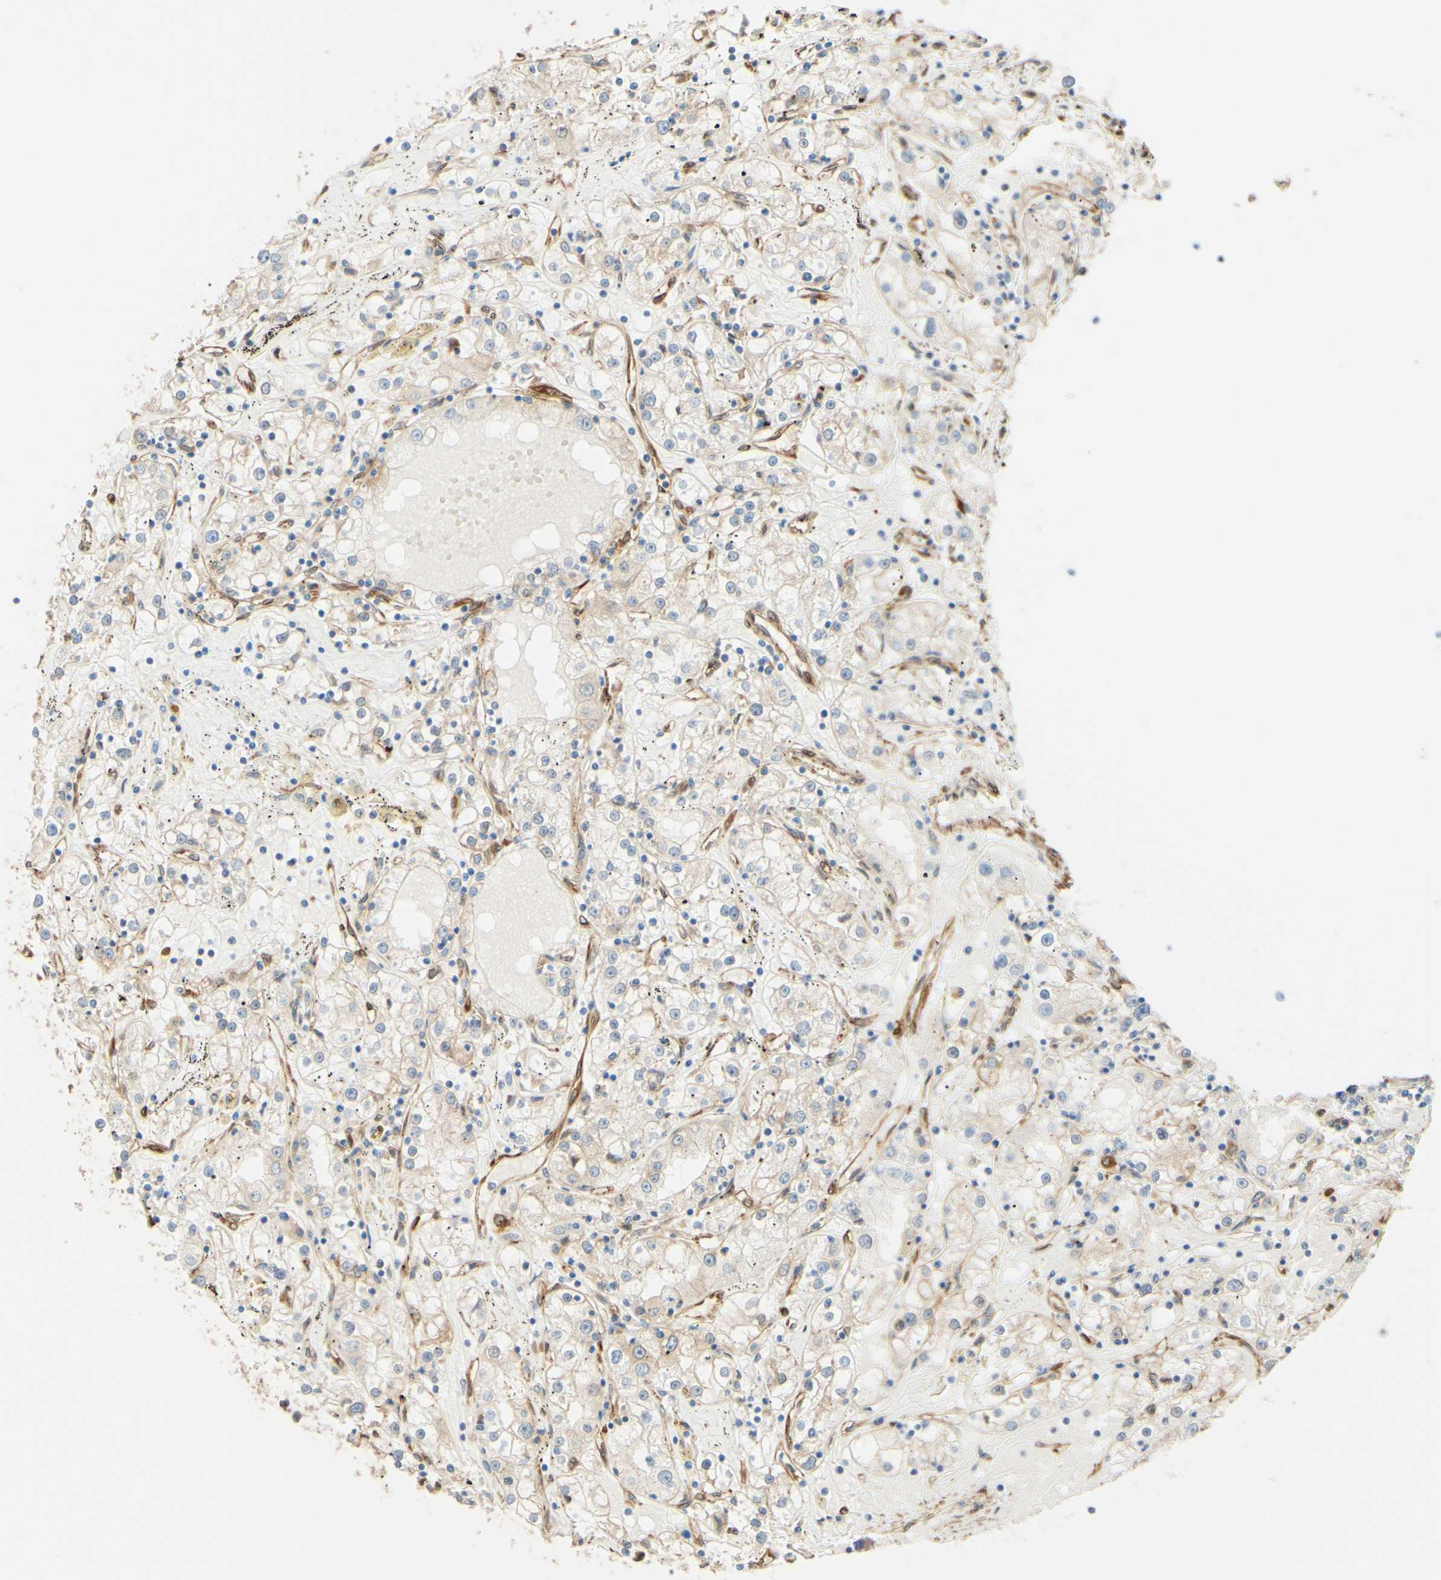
{"staining": {"intensity": "negative", "quantity": "none", "location": "none"}, "tissue": "renal cancer", "cell_type": "Tumor cells", "image_type": "cancer", "snomed": [{"axis": "morphology", "description": "Adenocarcinoma, NOS"}, {"axis": "topography", "description": "Kidney"}], "caption": "The image reveals no staining of tumor cells in adenocarcinoma (renal).", "gene": "ENDOD1", "patient": {"sex": "male", "age": 56}}